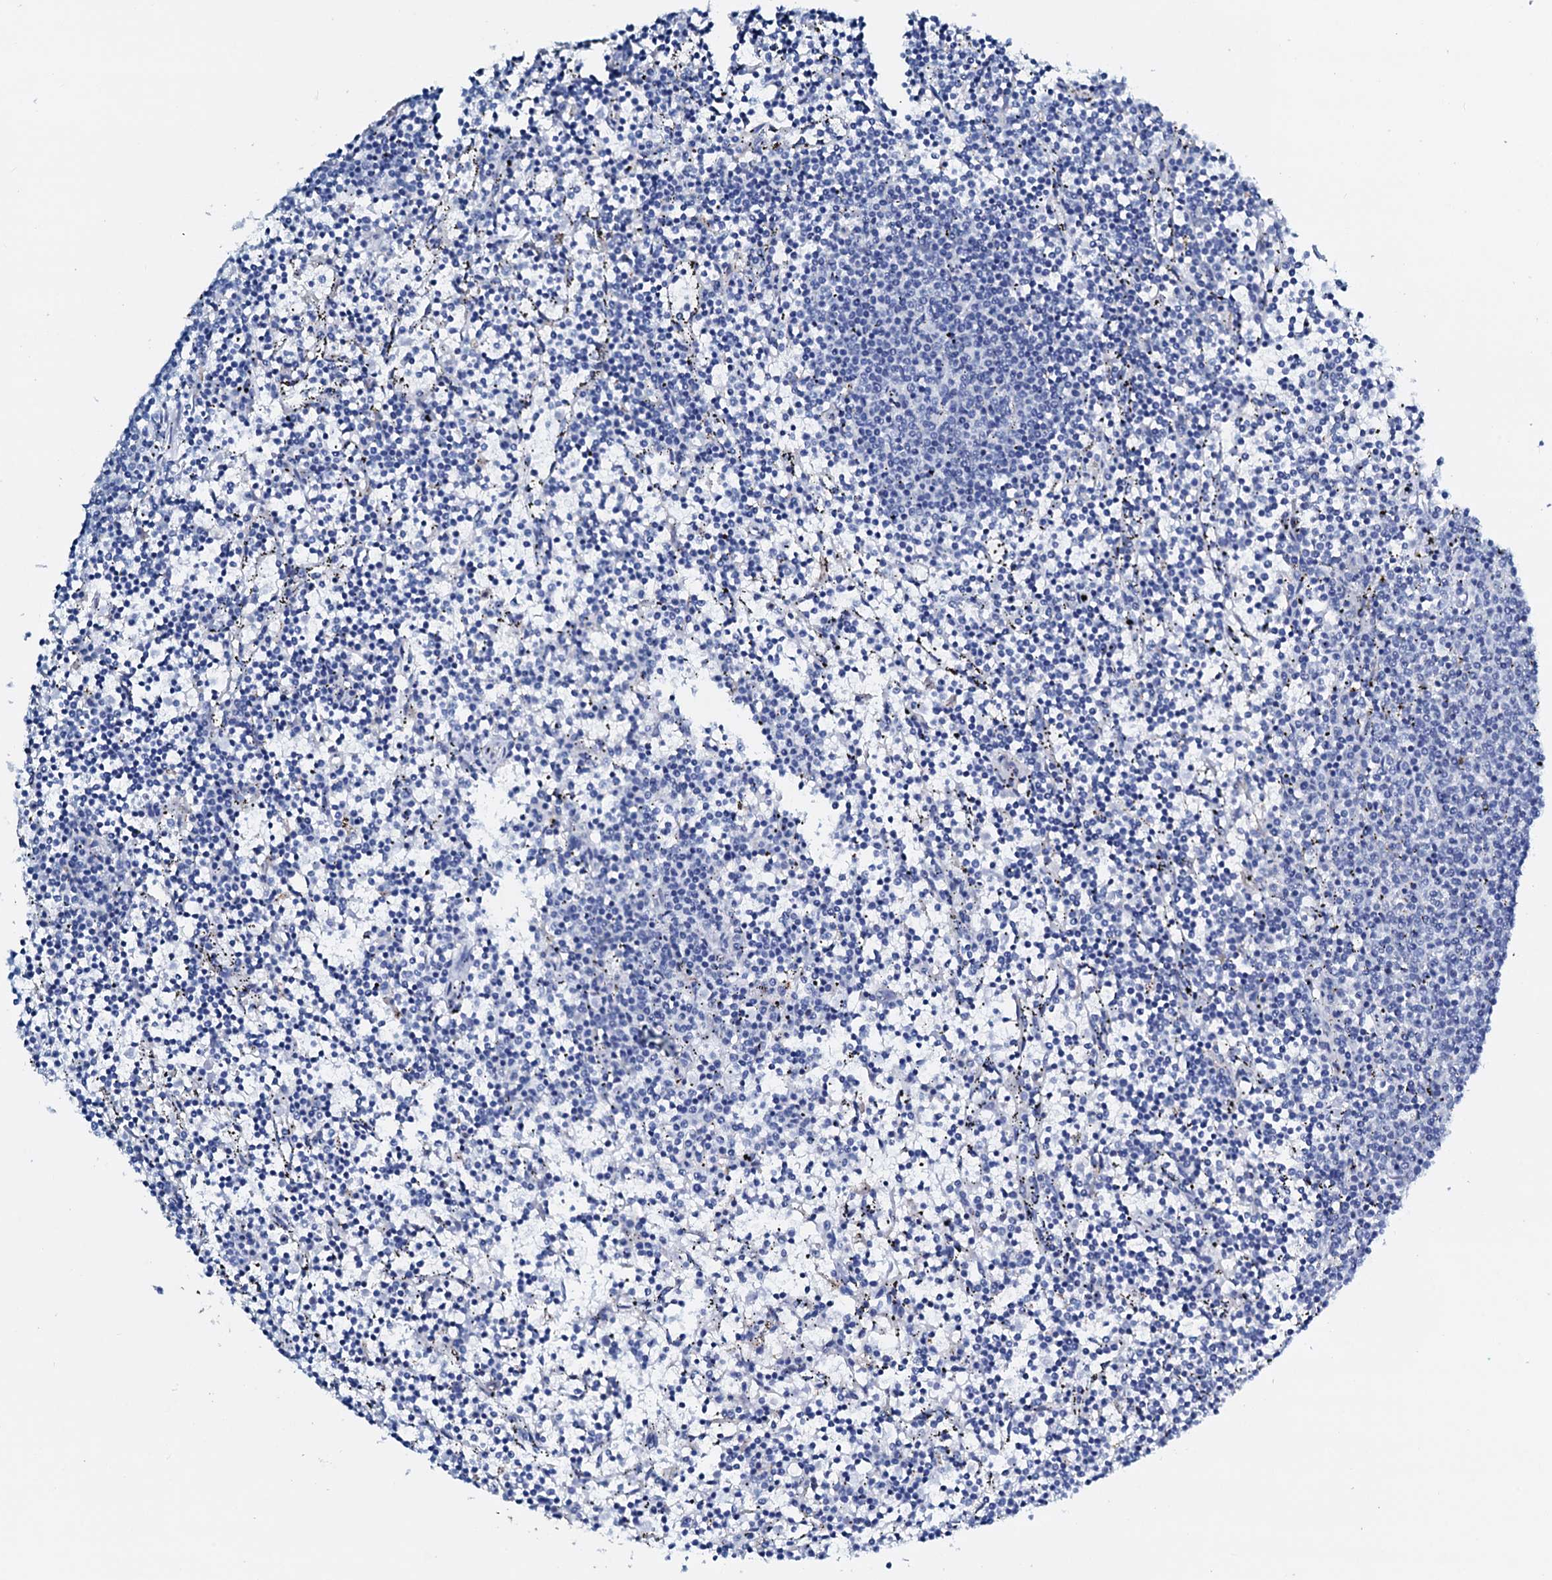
{"staining": {"intensity": "negative", "quantity": "none", "location": "none"}, "tissue": "lymphoma", "cell_type": "Tumor cells", "image_type": "cancer", "snomed": [{"axis": "morphology", "description": "Malignant lymphoma, non-Hodgkin's type, Low grade"}, {"axis": "topography", "description": "Spleen"}], "caption": "There is no significant staining in tumor cells of malignant lymphoma, non-Hodgkin's type (low-grade). The staining was performed using DAB (3,3'-diaminobenzidine) to visualize the protein expression in brown, while the nuclei were stained in blue with hematoxylin (Magnification: 20x).", "gene": "AMER2", "patient": {"sex": "female", "age": 50}}